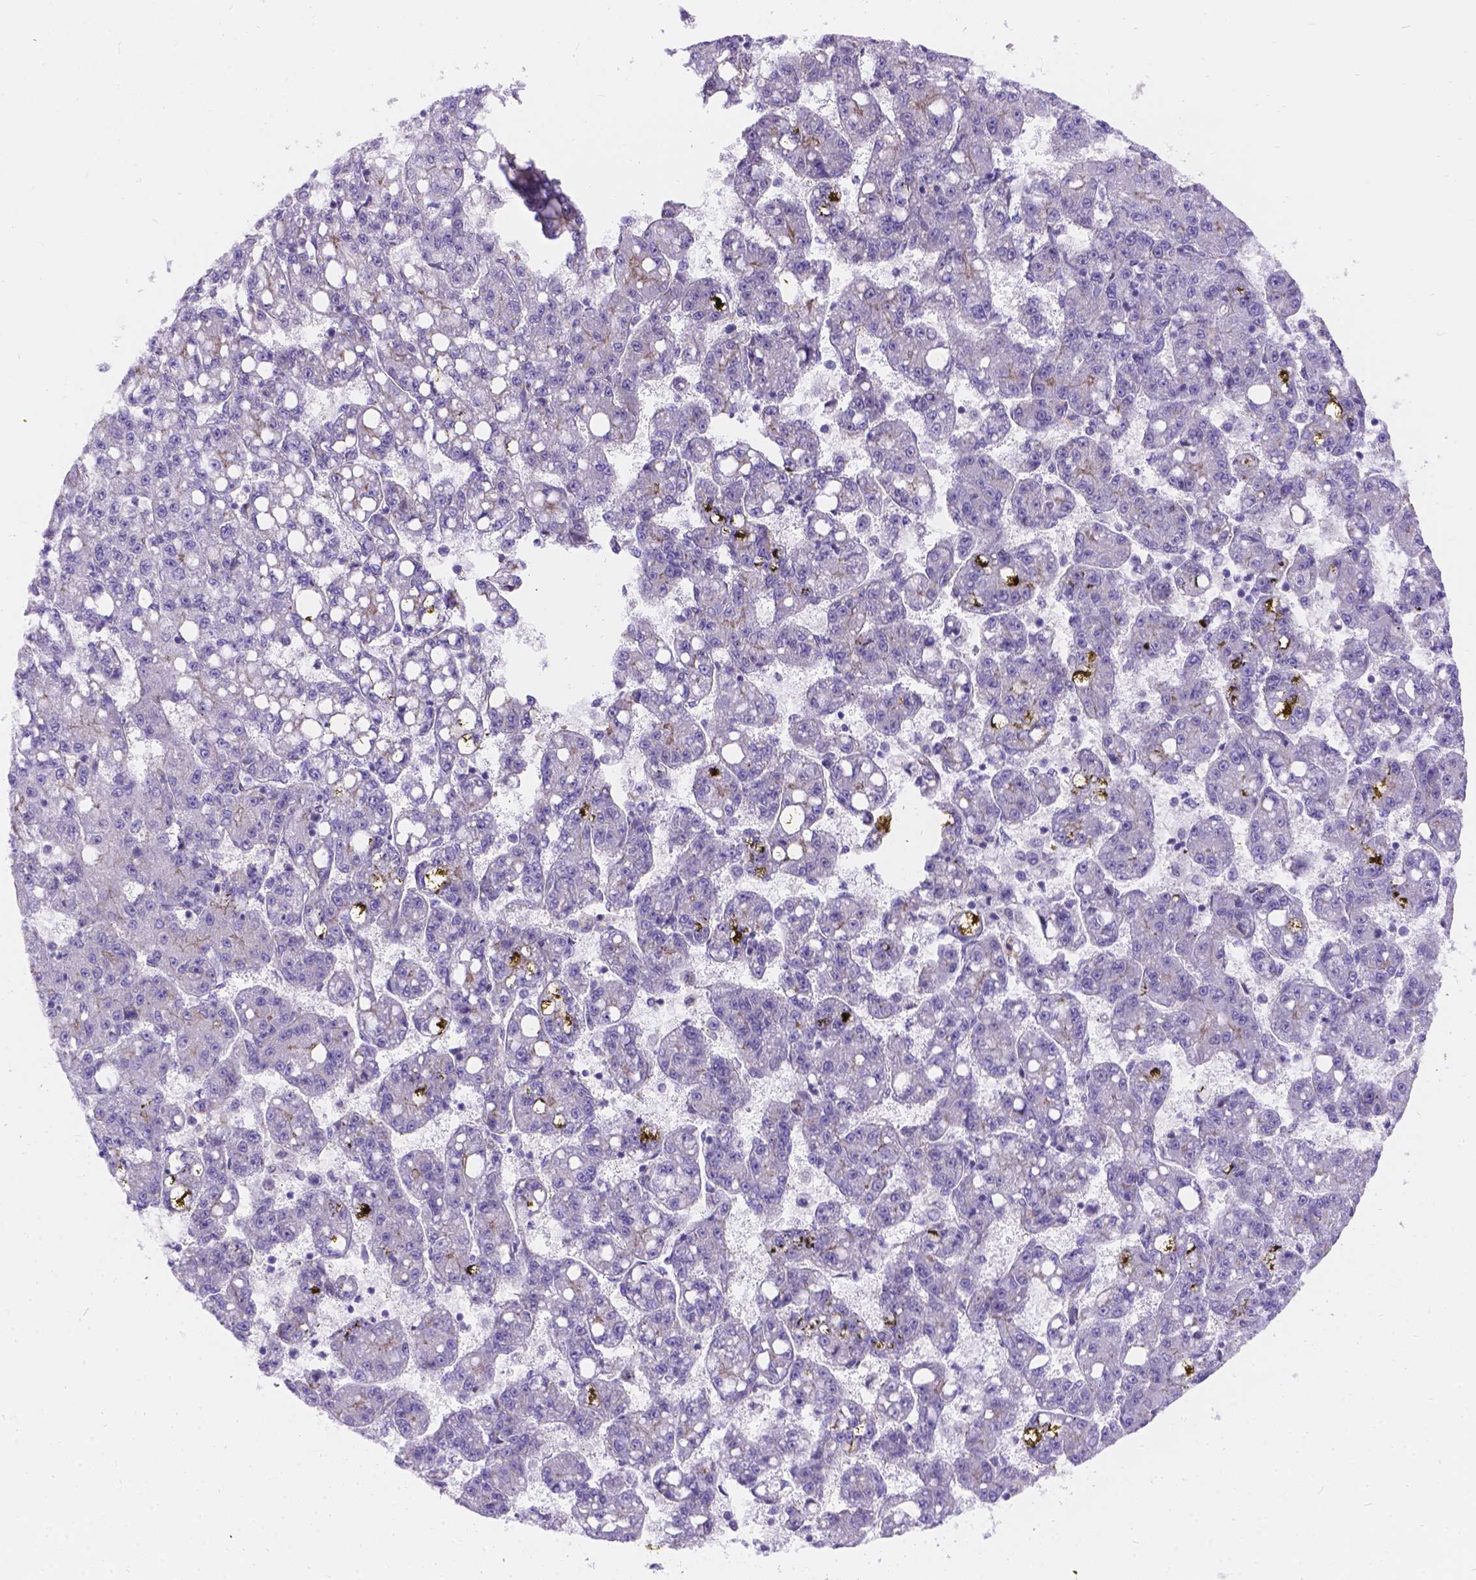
{"staining": {"intensity": "negative", "quantity": "none", "location": "none"}, "tissue": "liver cancer", "cell_type": "Tumor cells", "image_type": "cancer", "snomed": [{"axis": "morphology", "description": "Carcinoma, Hepatocellular, NOS"}, {"axis": "topography", "description": "Liver"}], "caption": "This photomicrograph is of liver hepatocellular carcinoma stained with IHC to label a protein in brown with the nuclei are counter-stained blue. There is no positivity in tumor cells.", "gene": "PALS1", "patient": {"sex": "female", "age": 65}}